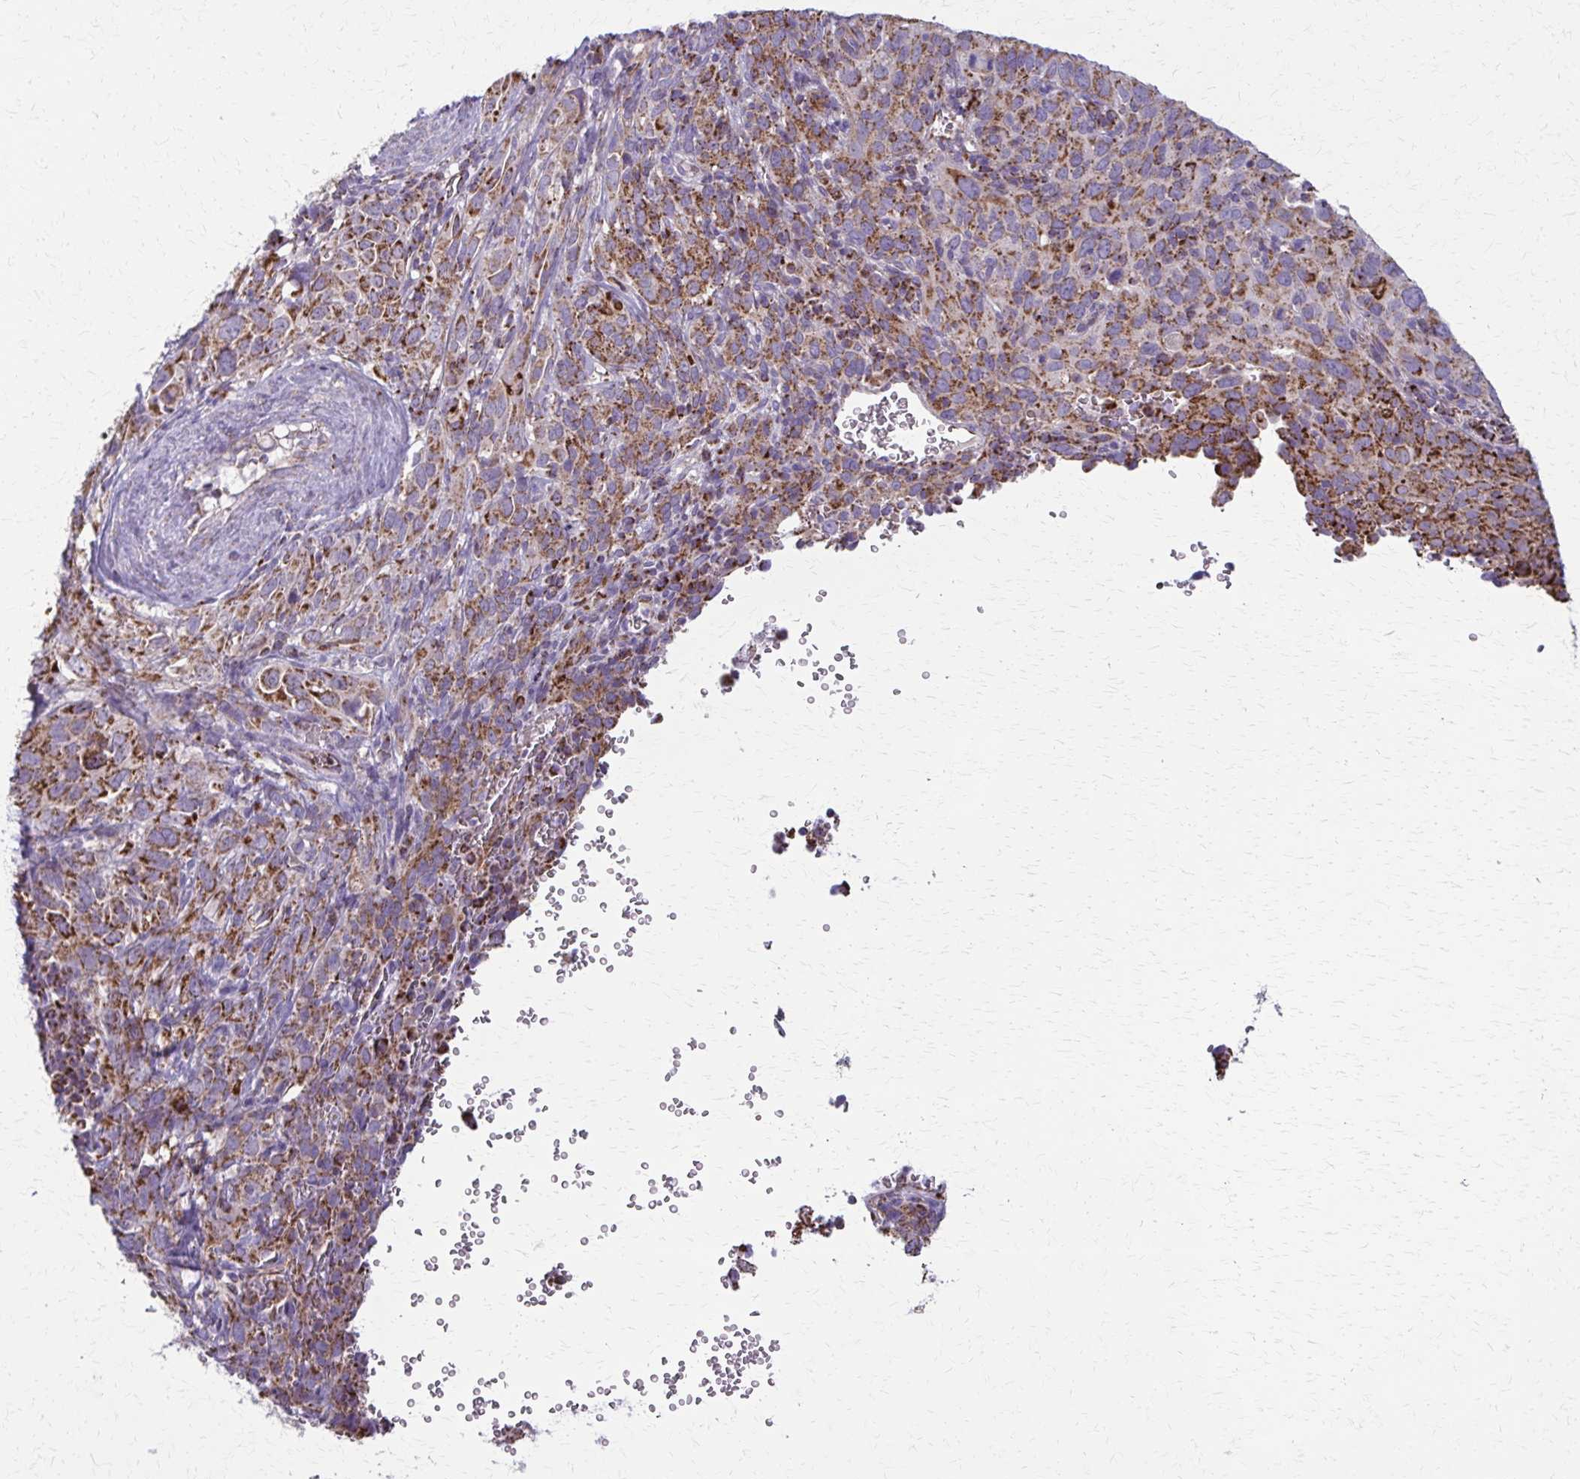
{"staining": {"intensity": "moderate", "quantity": ">75%", "location": "cytoplasmic/membranous"}, "tissue": "cervical cancer", "cell_type": "Tumor cells", "image_type": "cancer", "snomed": [{"axis": "morphology", "description": "Normal tissue, NOS"}, {"axis": "morphology", "description": "Squamous cell carcinoma, NOS"}, {"axis": "topography", "description": "Cervix"}], "caption": "Approximately >75% of tumor cells in cervical cancer (squamous cell carcinoma) display moderate cytoplasmic/membranous protein staining as visualized by brown immunohistochemical staining.", "gene": "TVP23A", "patient": {"sex": "female", "age": 51}}